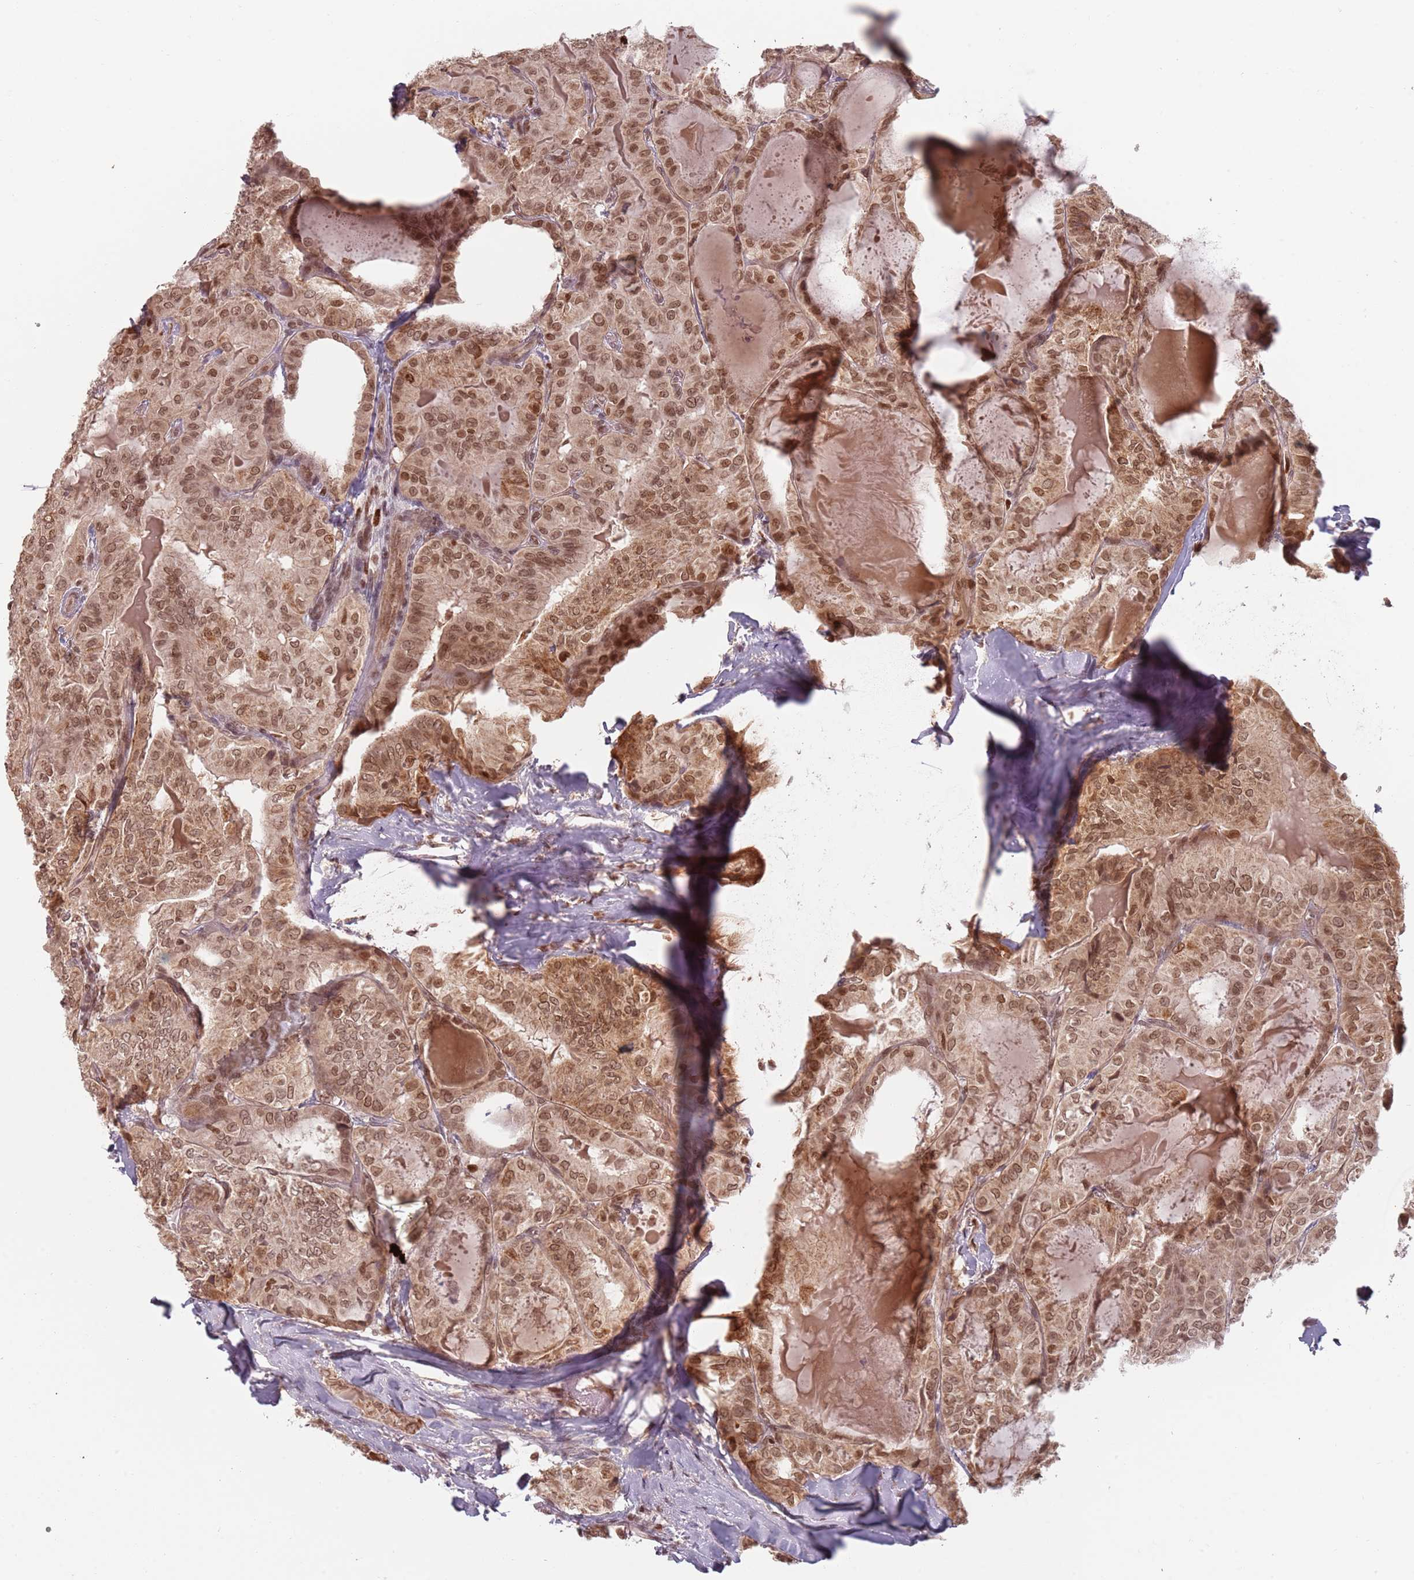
{"staining": {"intensity": "moderate", "quantity": ">75%", "location": "cytoplasmic/membranous,nuclear"}, "tissue": "thyroid cancer", "cell_type": "Tumor cells", "image_type": "cancer", "snomed": [{"axis": "morphology", "description": "Papillary adenocarcinoma, NOS"}, {"axis": "topography", "description": "Thyroid gland"}], "caption": "Protein staining of thyroid cancer (papillary adenocarcinoma) tissue demonstrates moderate cytoplasmic/membranous and nuclear expression in approximately >75% of tumor cells.", "gene": "NUP50", "patient": {"sex": "female", "age": 68}}